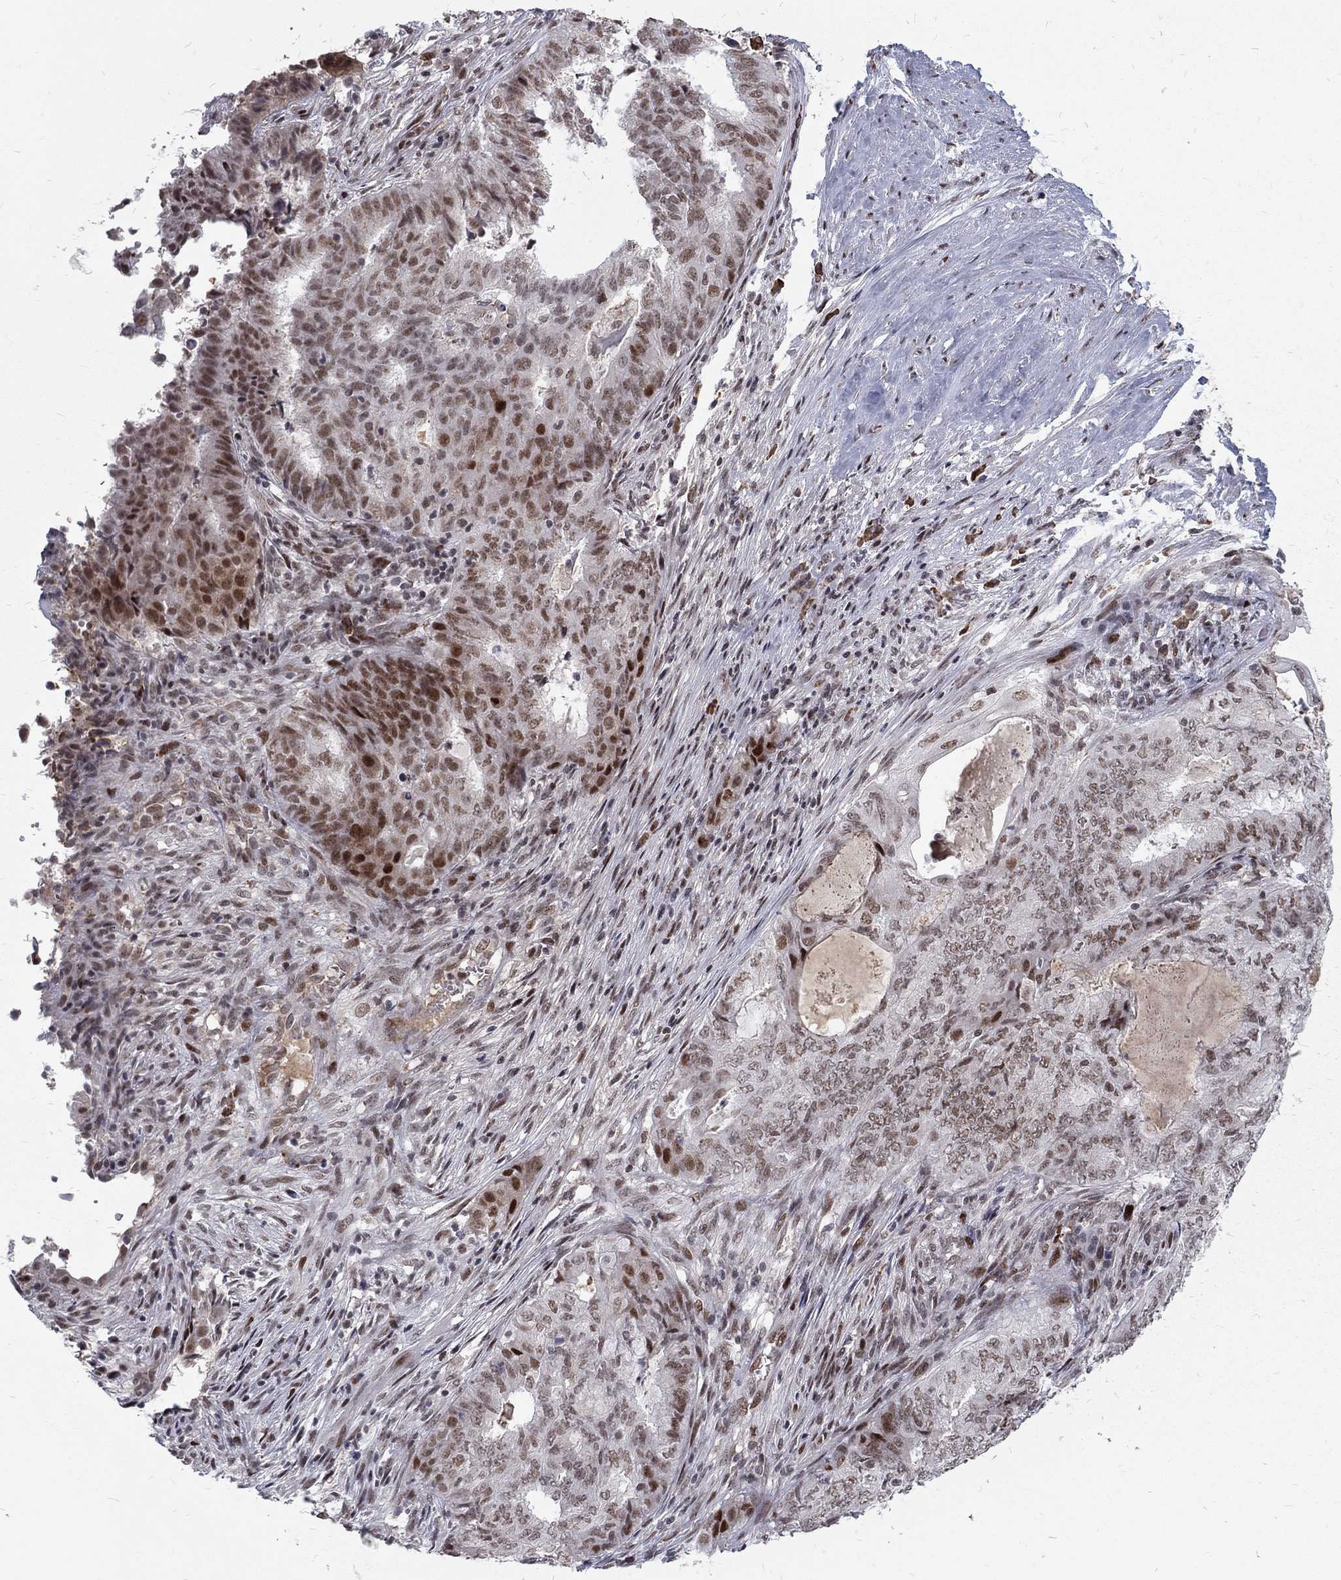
{"staining": {"intensity": "strong", "quantity": "<25%", "location": "nuclear"}, "tissue": "endometrial cancer", "cell_type": "Tumor cells", "image_type": "cancer", "snomed": [{"axis": "morphology", "description": "Adenocarcinoma, NOS"}, {"axis": "topography", "description": "Endometrium"}], "caption": "Endometrial adenocarcinoma tissue demonstrates strong nuclear positivity in approximately <25% of tumor cells, visualized by immunohistochemistry.", "gene": "TCEAL1", "patient": {"sex": "female", "age": 62}}